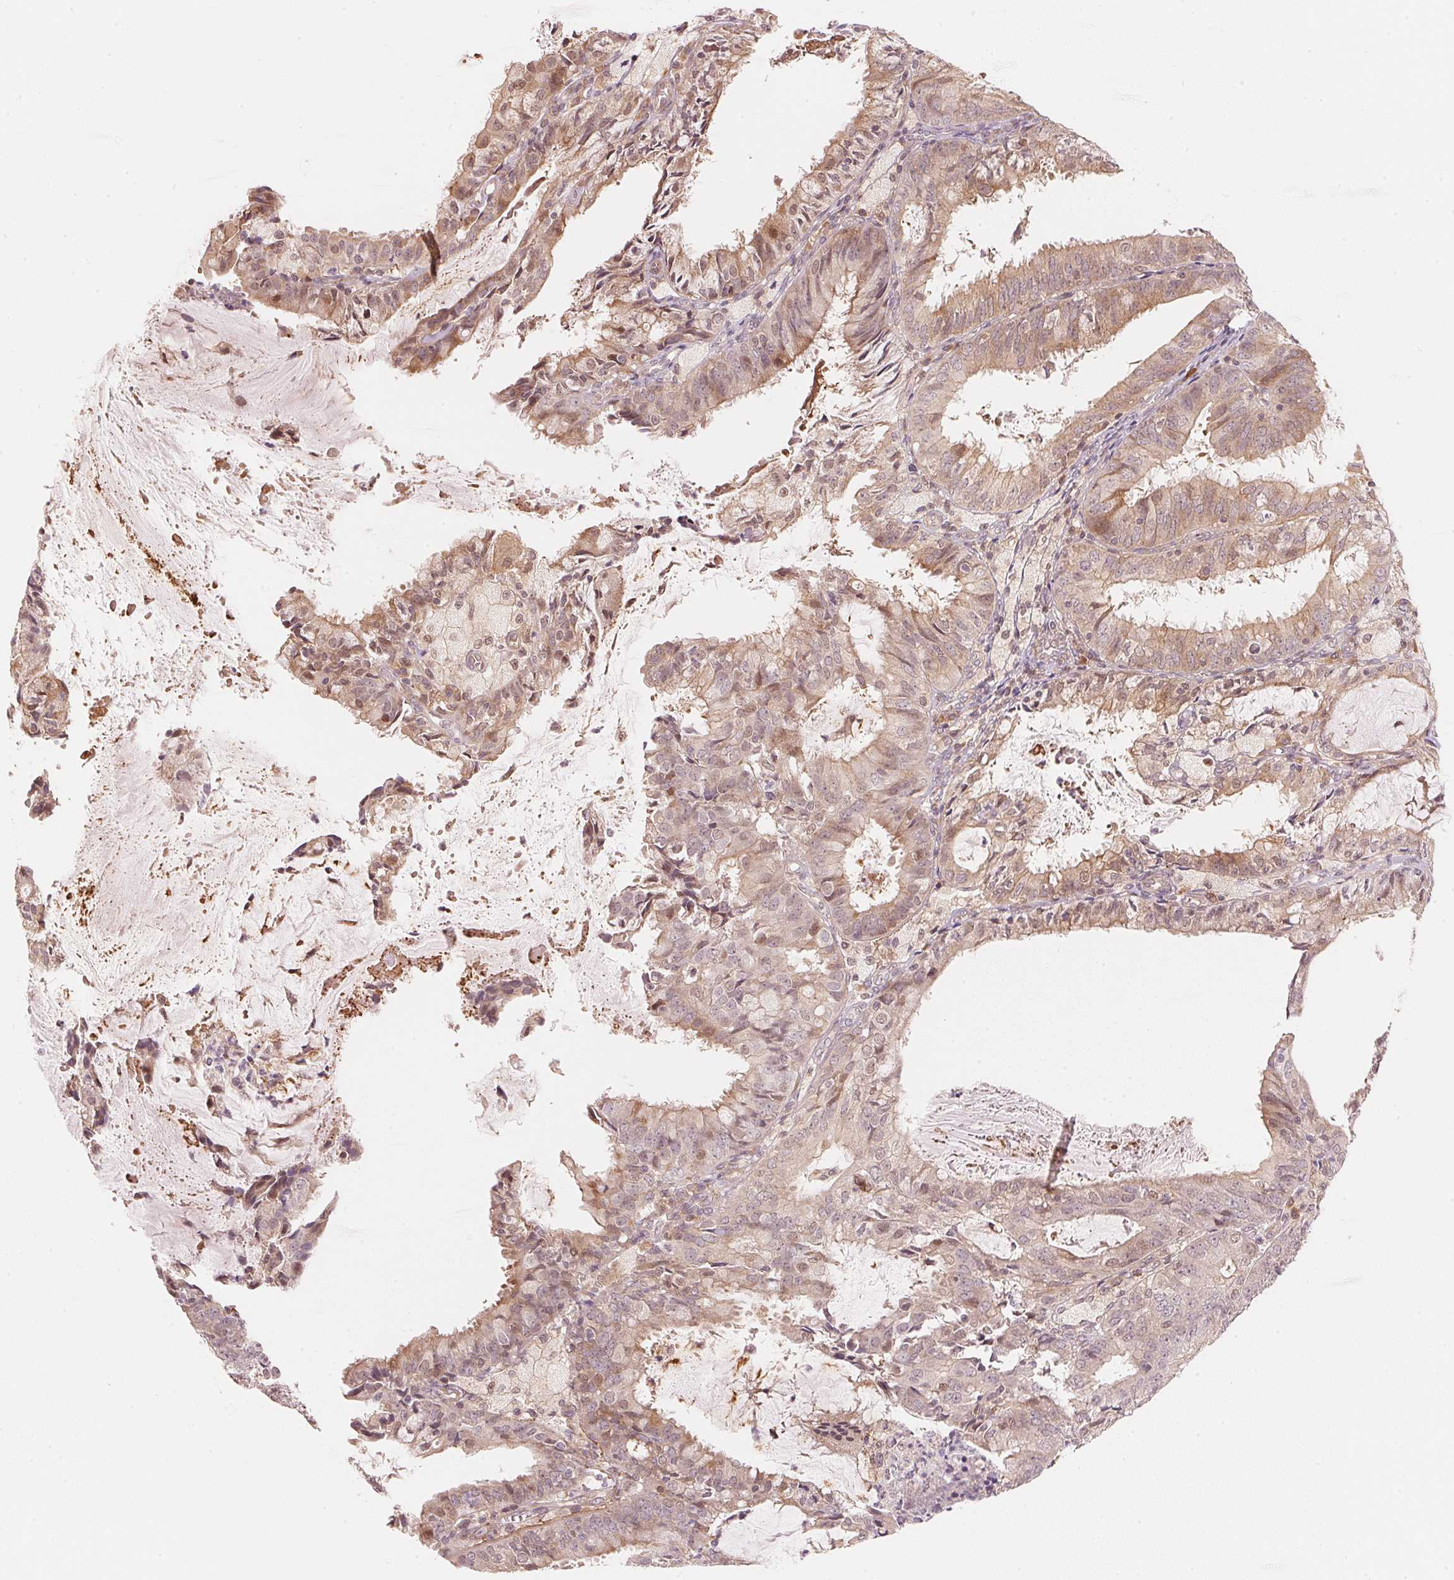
{"staining": {"intensity": "weak", "quantity": "25%-75%", "location": "cytoplasmic/membranous"}, "tissue": "endometrial cancer", "cell_type": "Tumor cells", "image_type": "cancer", "snomed": [{"axis": "morphology", "description": "Adenocarcinoma, NOS"}, {"axis": "topography", "description": "Endometrium"}], "caption": "Brown immunohistochemical staining in human adenocarcinoma (endometrial) demonstrates weak cytoplasmic/membranous staining in approximately 25%-75% of tumor cells. Using DAB (brown) and hematoxylin (blue) stains, captured at high magnification using brightfield microscopy.", "gene": "PRKN", "patient": {"sex": "female", "age": 57}}